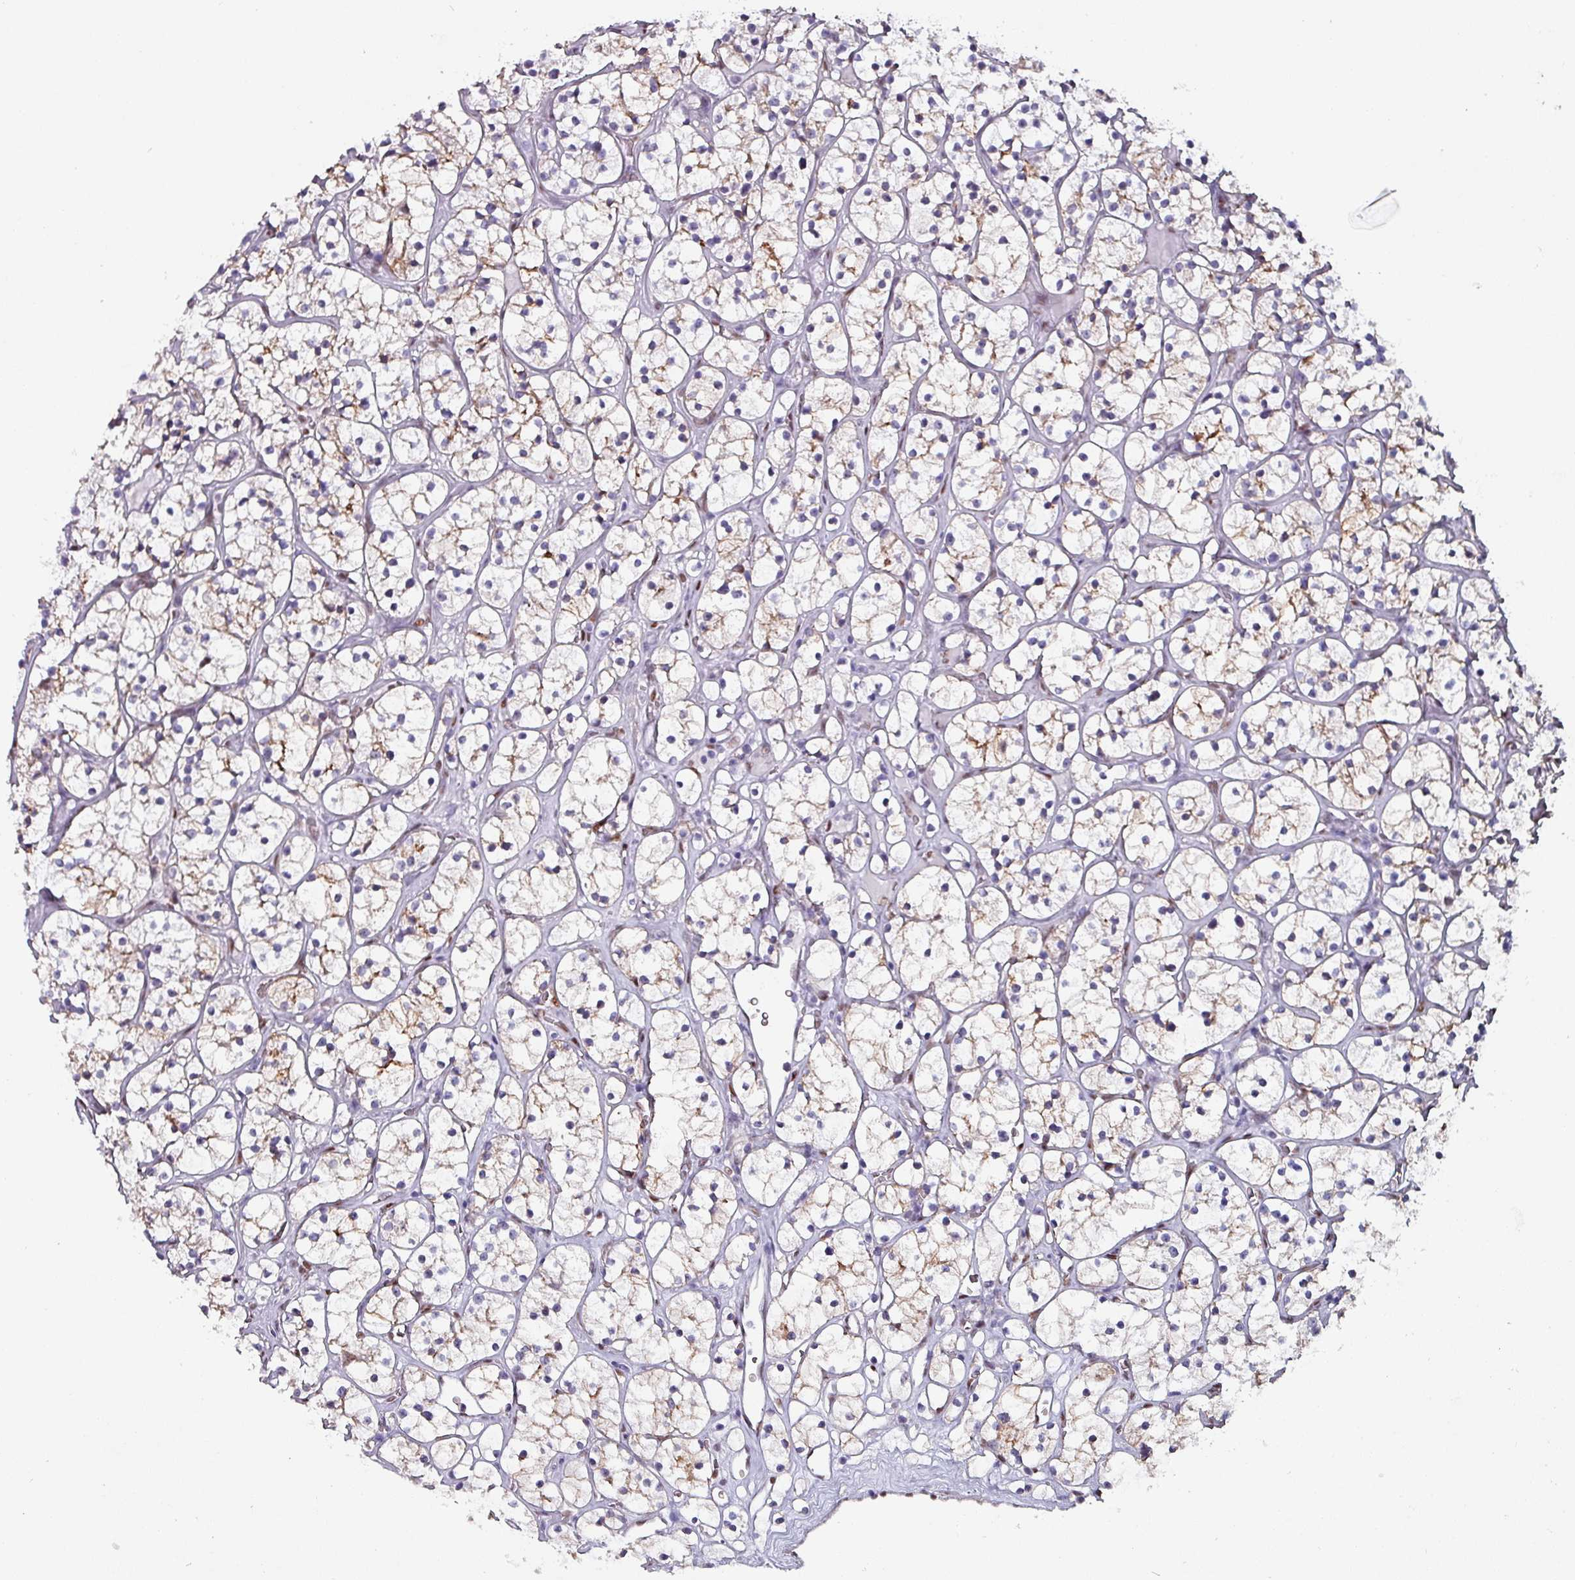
{"staining": {"intensity": "moderate", "quantity": "25%-75%", "location": "cytoplasmic/membranous"}, "tissue": "renal cancer", "cell_type": "Tumor cells", "image_type": "cancer", "snomed": [{"axis": "morphology", "description": "Adenocarcinoma, NOS"}, {"axis": "topography", "description": "Kidney"}], "caption": "Brown immunohistochemical staining in human renal cancer (adenocarcinoma) shows moderate cytoplasmic/membranous positivity in about 25%-75% of tumor cells. (IHC, brightfield microscopy, high magnification).", "gene": "ZNF816-ZNF321P", "patient": {"sex": "female", "age": 64}}